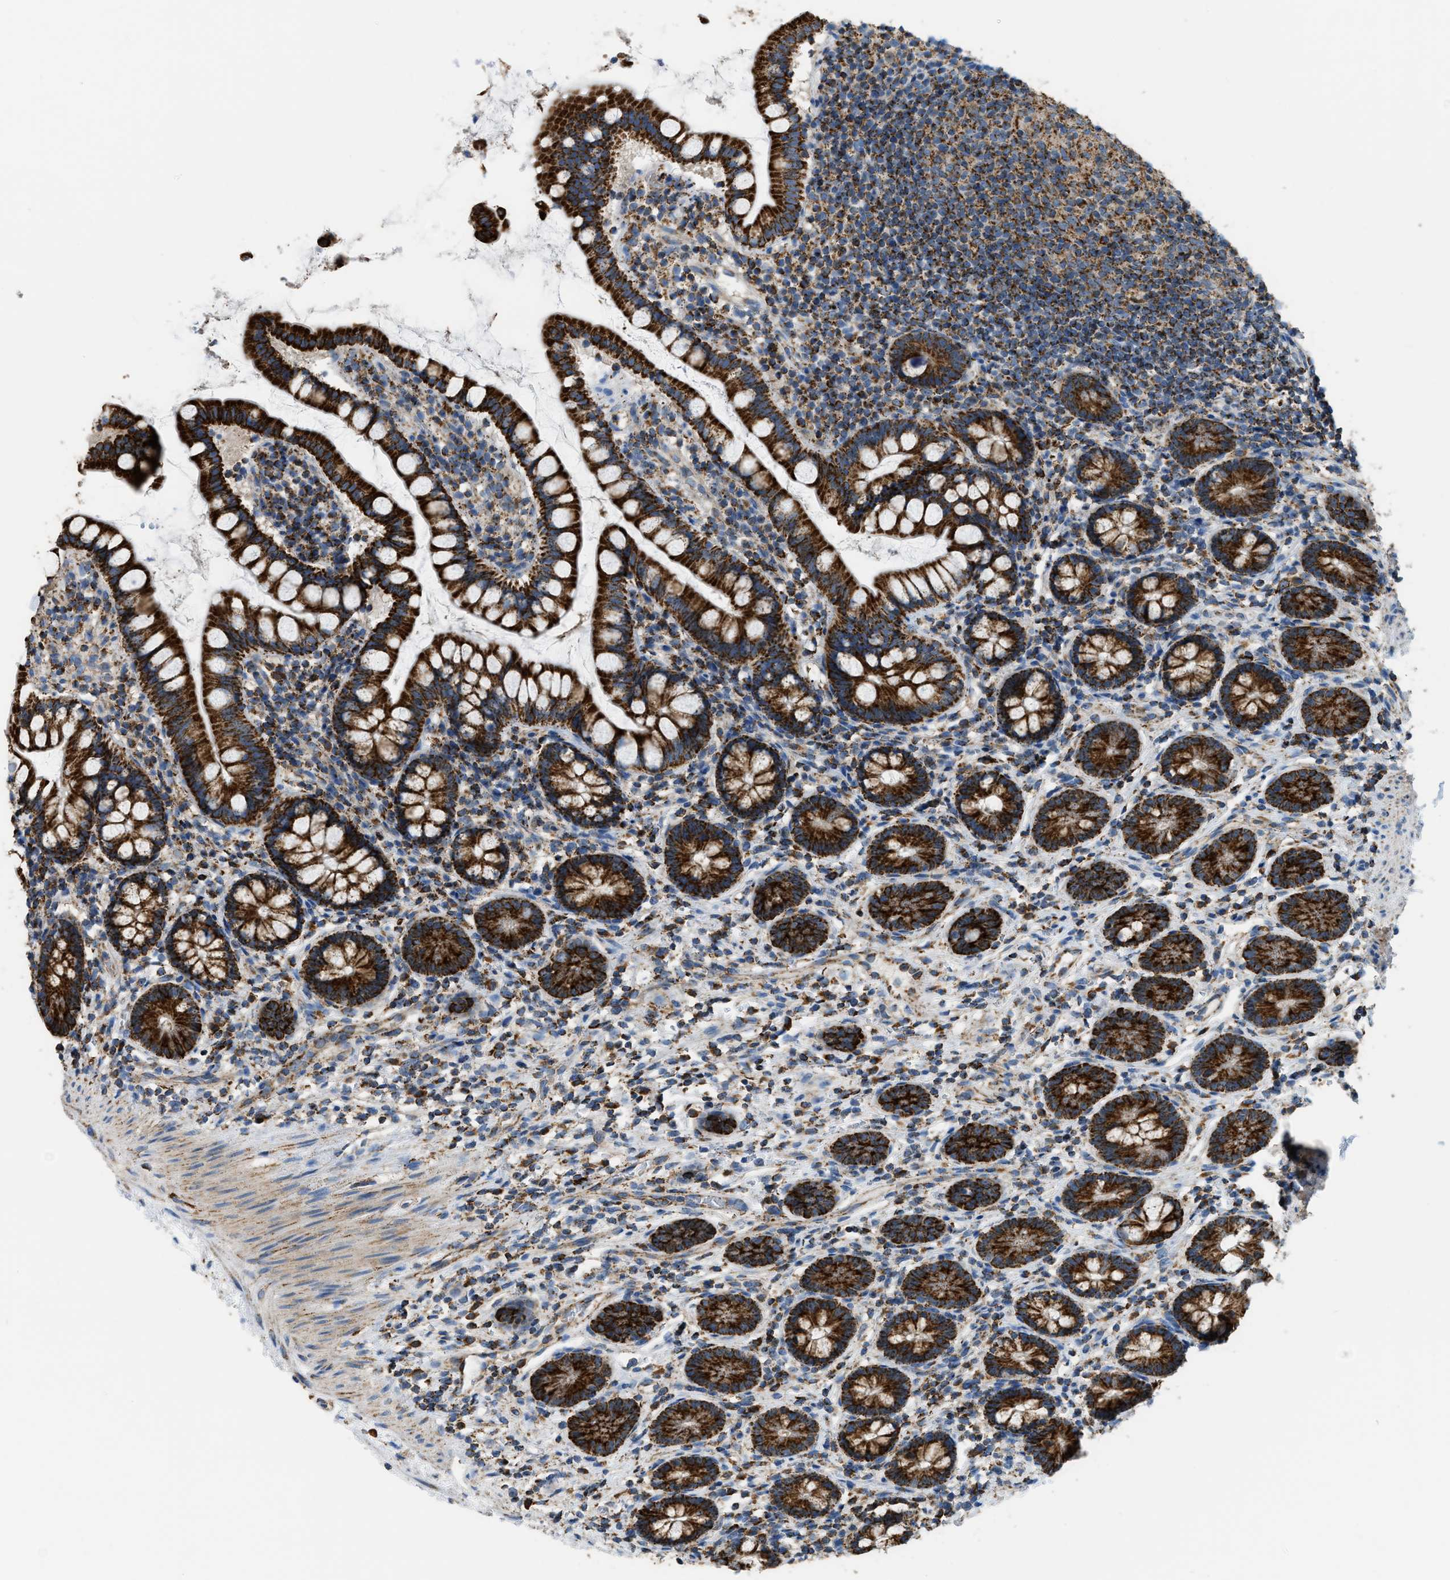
{"staining": {"intensity": "strong", "quantity": ">75%", "location": "cytoplasmic/membranous"}, "tissue": "small intestine", "cell_type": "Glandular cells", "image_type": "normal", "snomed": [{"axis": "morphology", "description": "Normal tissue, NOS"}, {"axis": "topography", "description": "Small intestine"}], "caption": "Normal small intestine reveals strong cytoplasmic/membranous staining in about >75% of glandular cells, visualized by immunohistochemistry.", "gene": "ETFB", "patient": {"sex": "female", "age": 84}}